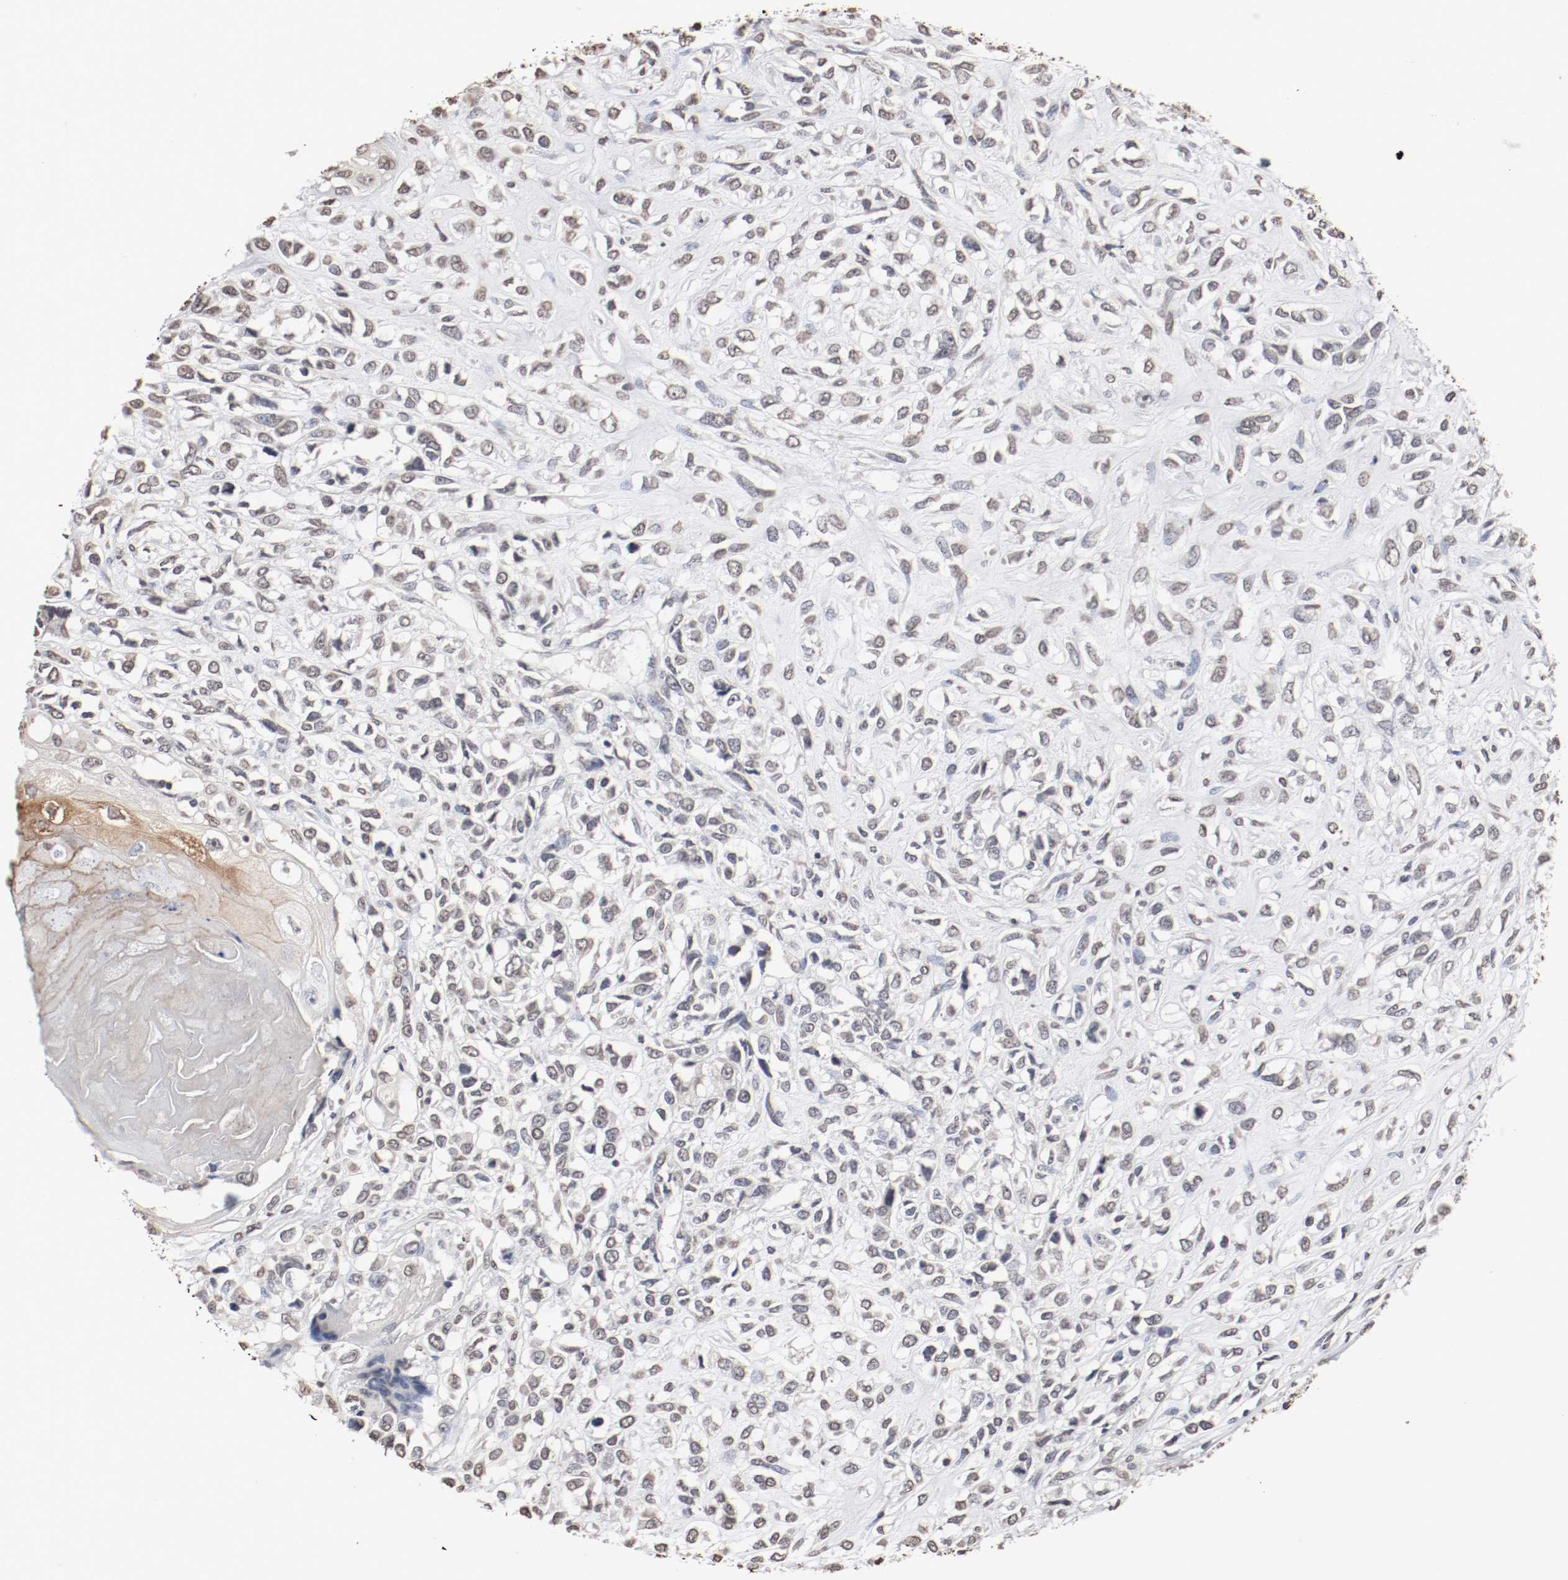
{"staining": {"intensity": "weak", "quantity": "25%-75%", "location": "cytoplasmic/membranous"}, "tissue": "head and neck cancer", "cell_type": "Tumor cells", "image_type": "cancer", "snomed": [{"axis": "morphology", "description": "Necrosis, NOS"}, {"axis": "morphology", "description": "Neoplasm, malignant, NOS"}, {"axis": "topography", "description": "Salivary gland"}, {"axis": "topography", "description": "Head-Neck"}], "caption": "This is a micrograph of immunohistochemistry staining of head and neck neoplasm (malignant), which shows weak positivity in the cytoplasmic/membranous of tumor cells.", "gene": "WASL", "patient": {"sex": "male", "age": 43}}